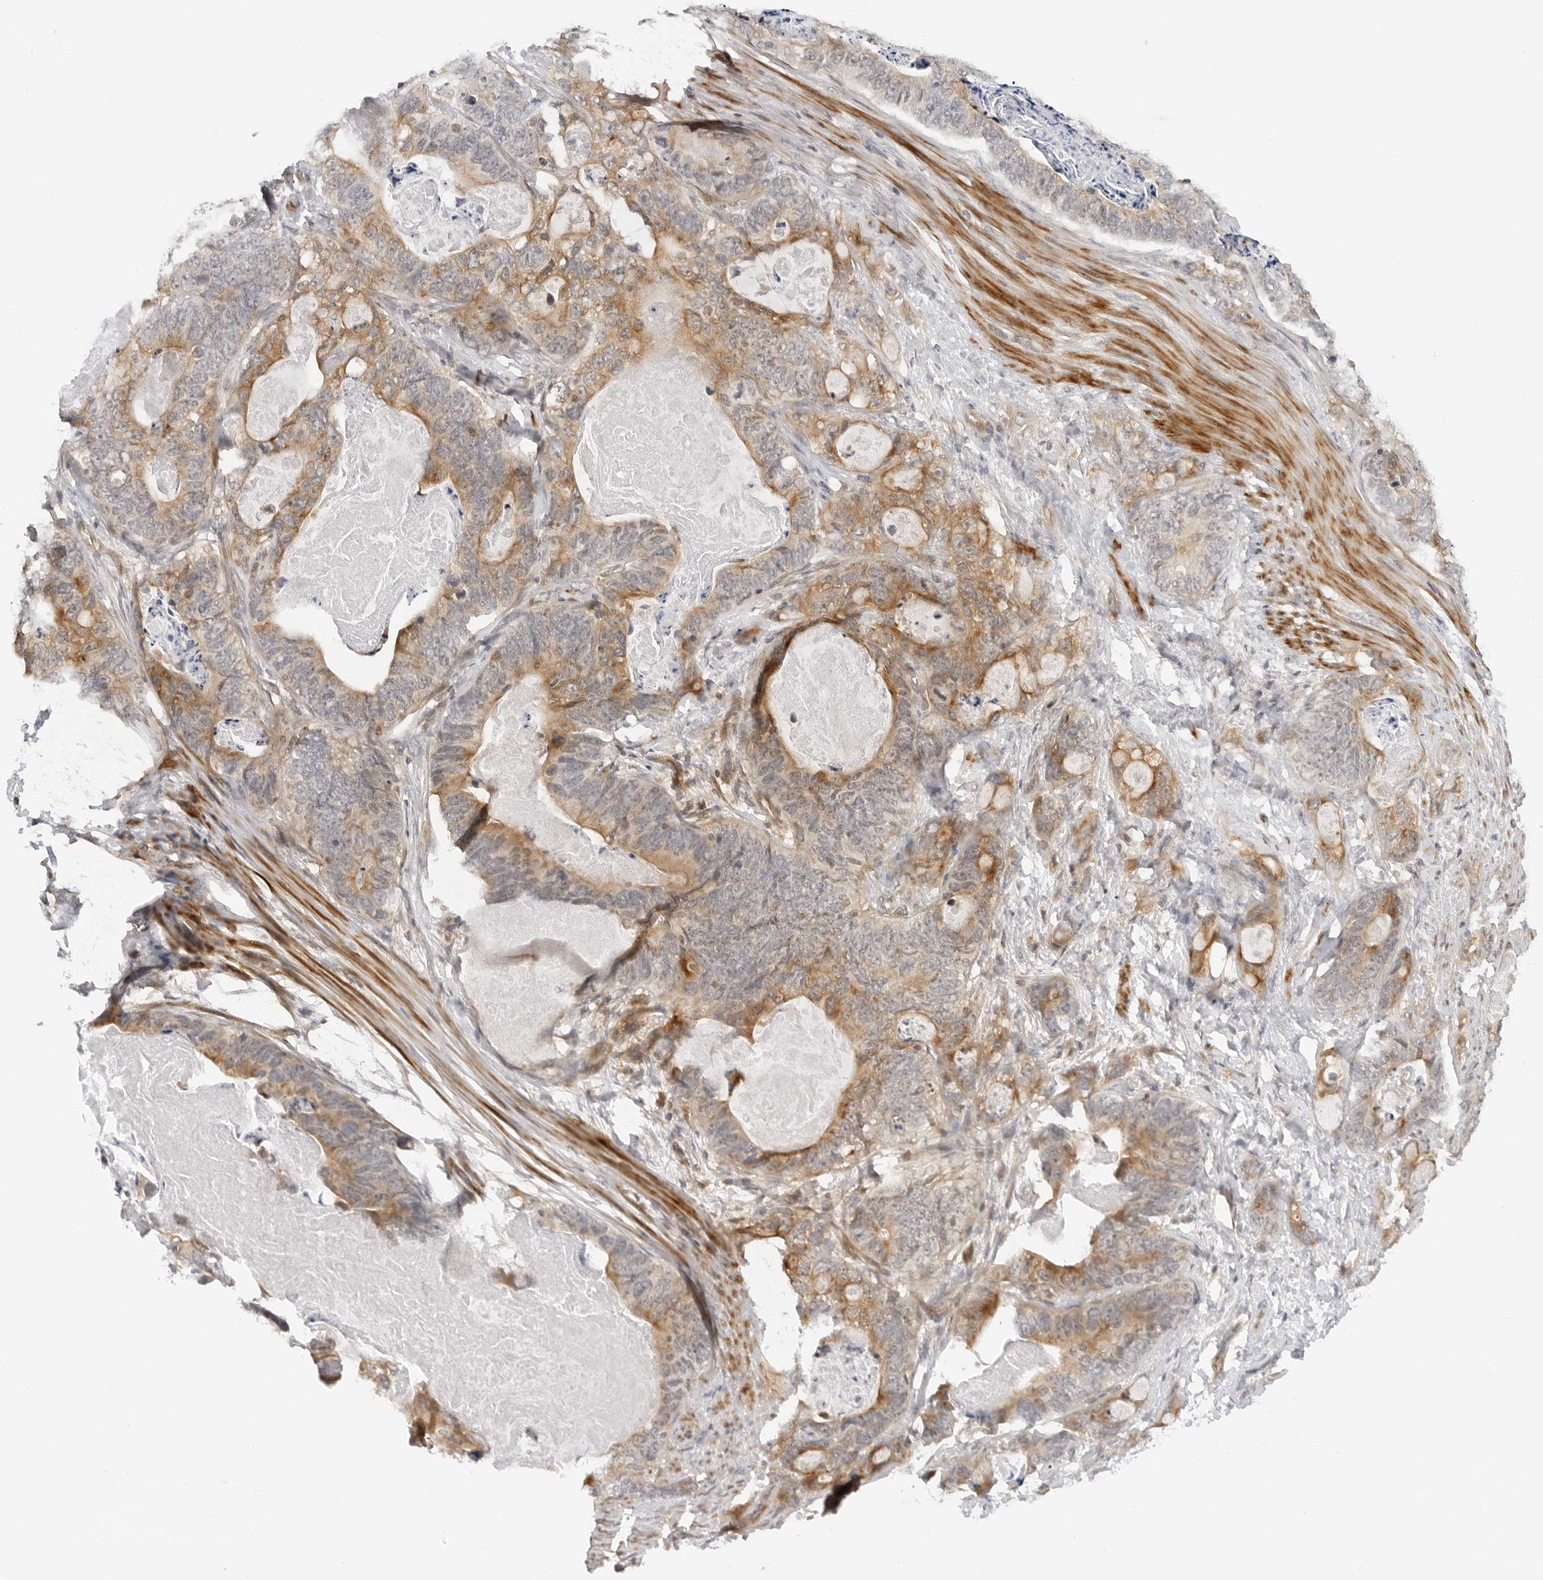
{"staining": {"intensity": "moderate", "quantity": ">75%", "location": "cytoplasmic/membranous"}, "tissue": "stomach cancer", "cell_type": "Tumor cells", "image_type": "cancer", "snomed": [{"axis": "morphology", "description": "Normal tissue, NOS"}, {"axis": "morphology", "description": "Adenocarcinoma, NOS"}, {"axis": "topography", "description": "Stomach"}], "caption": "High-power microscopy captured an immunohistochemistry histopathology image of stomach cancer (adenocarcinoma), revealing moderate cytoplasmic/membranous staining in about >75% of tumor cells.", "gene": "MAP2K5", "patient": {"sex": "female", "age": 89}}